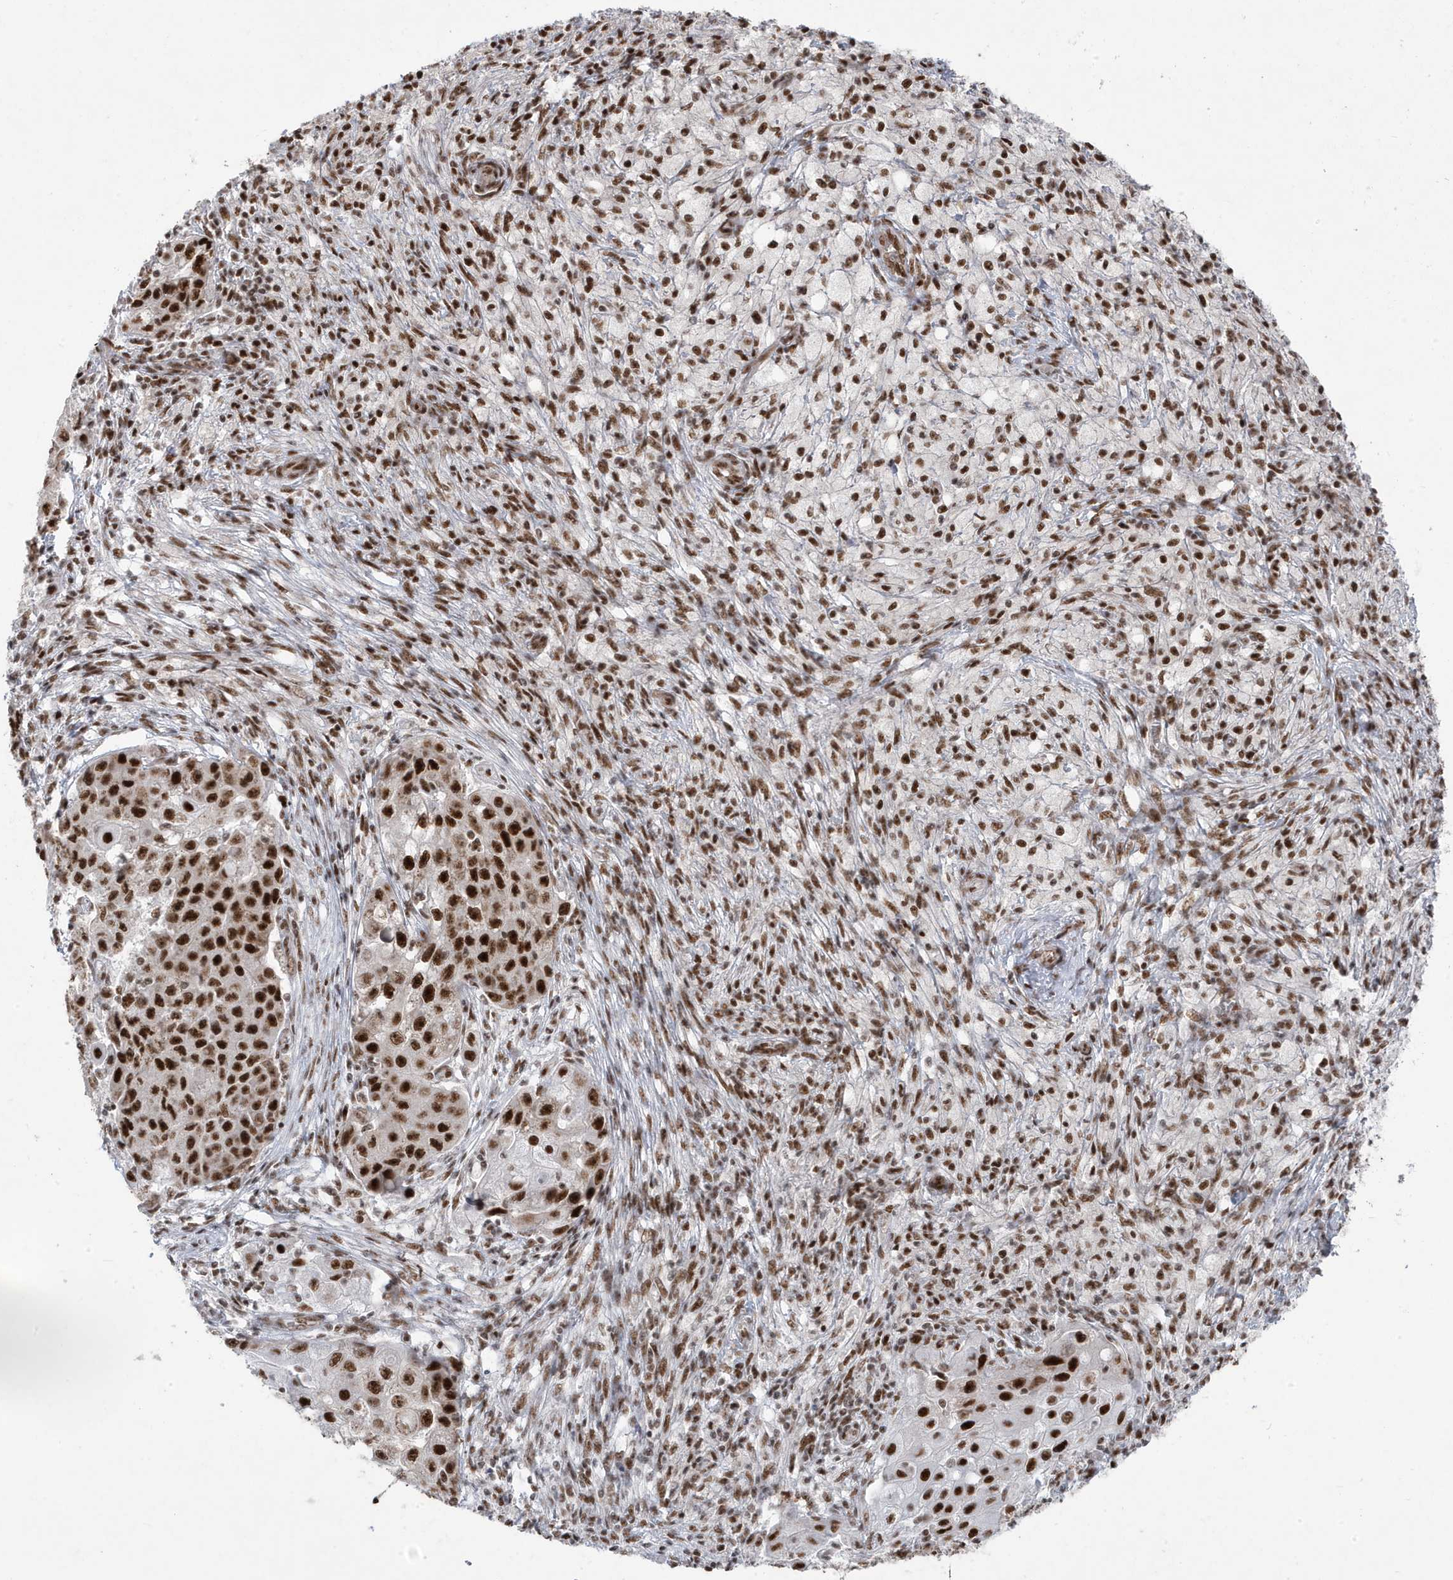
{"staining": {"intensity": "strong", "quantity": ">75%", "location": "nuclear"}, "tissue": "ovarian cancer", "cell_type": "Tumor cells", "image_type": "cancer", "snomed": [{"axis": "morphology", "description": "Carcinoma, endometroid"}, {"axis": "topography", "description": "Ovary"}], "caption": "A brown stain highlights strong nuclear expression of a protein in human endometroid carcinoma (ovarian) tumor cells.", "gene": "MTREX", "patient": {"sex": "female", "age": 42}}